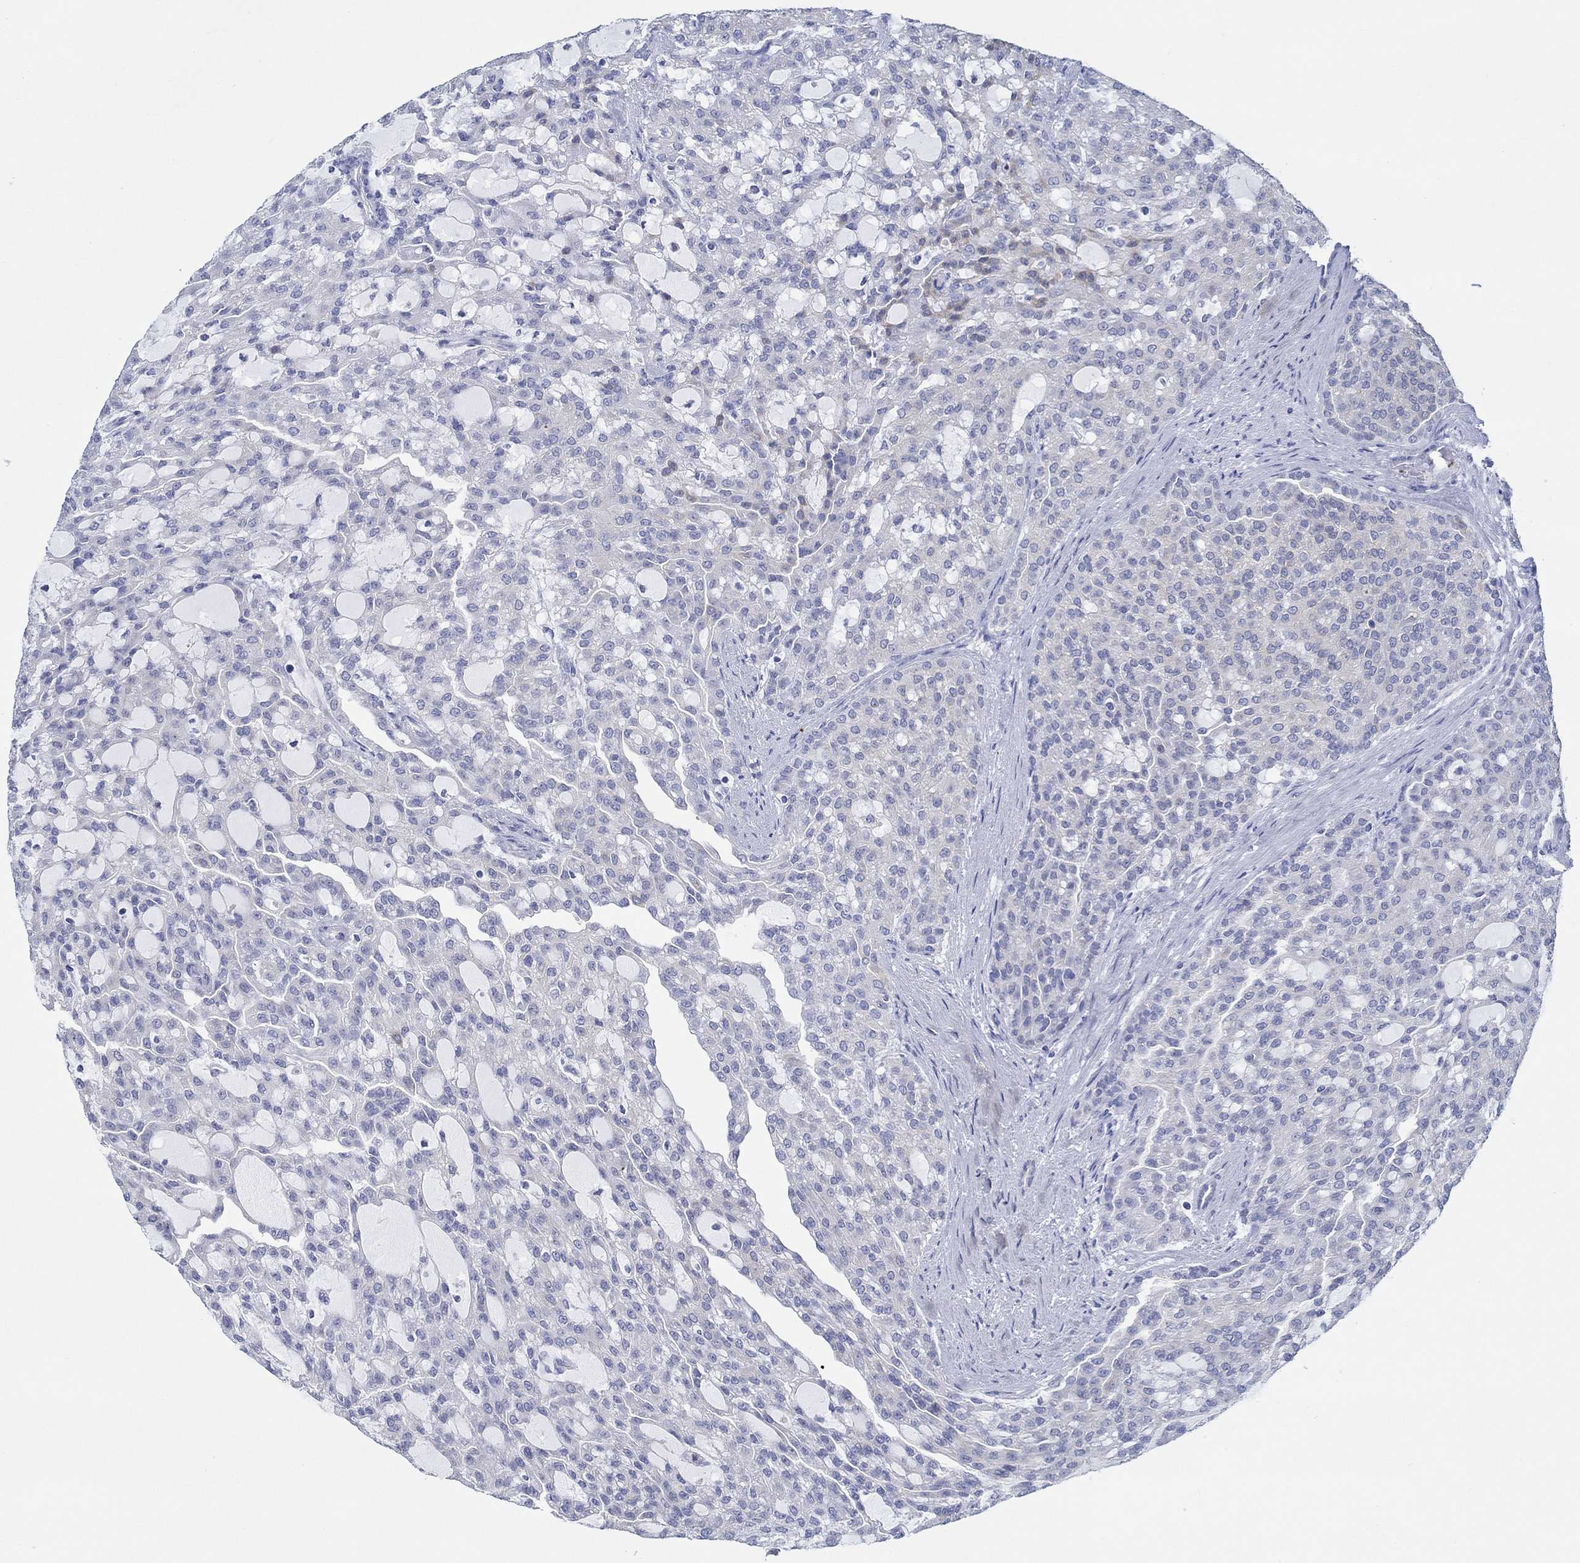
{"staining": {"intensity": "negative", "quantity": "none", "location": "none"}, "tissue": "renal cancer", "cell_type": "Tumor cells", "image_type": "cancer", "snomed": [{"axis": "morphology", "description": "Adenocarcinoma, NOS"}, {"axis": "topography", "description": "Kidney"}], "caption": "Tumor cells show no significant protein positivity in renal cancer. (DAB IHC, high magnification).", "gene": "SLC27A3", "patient": {"sex": "male", "age": 63}}